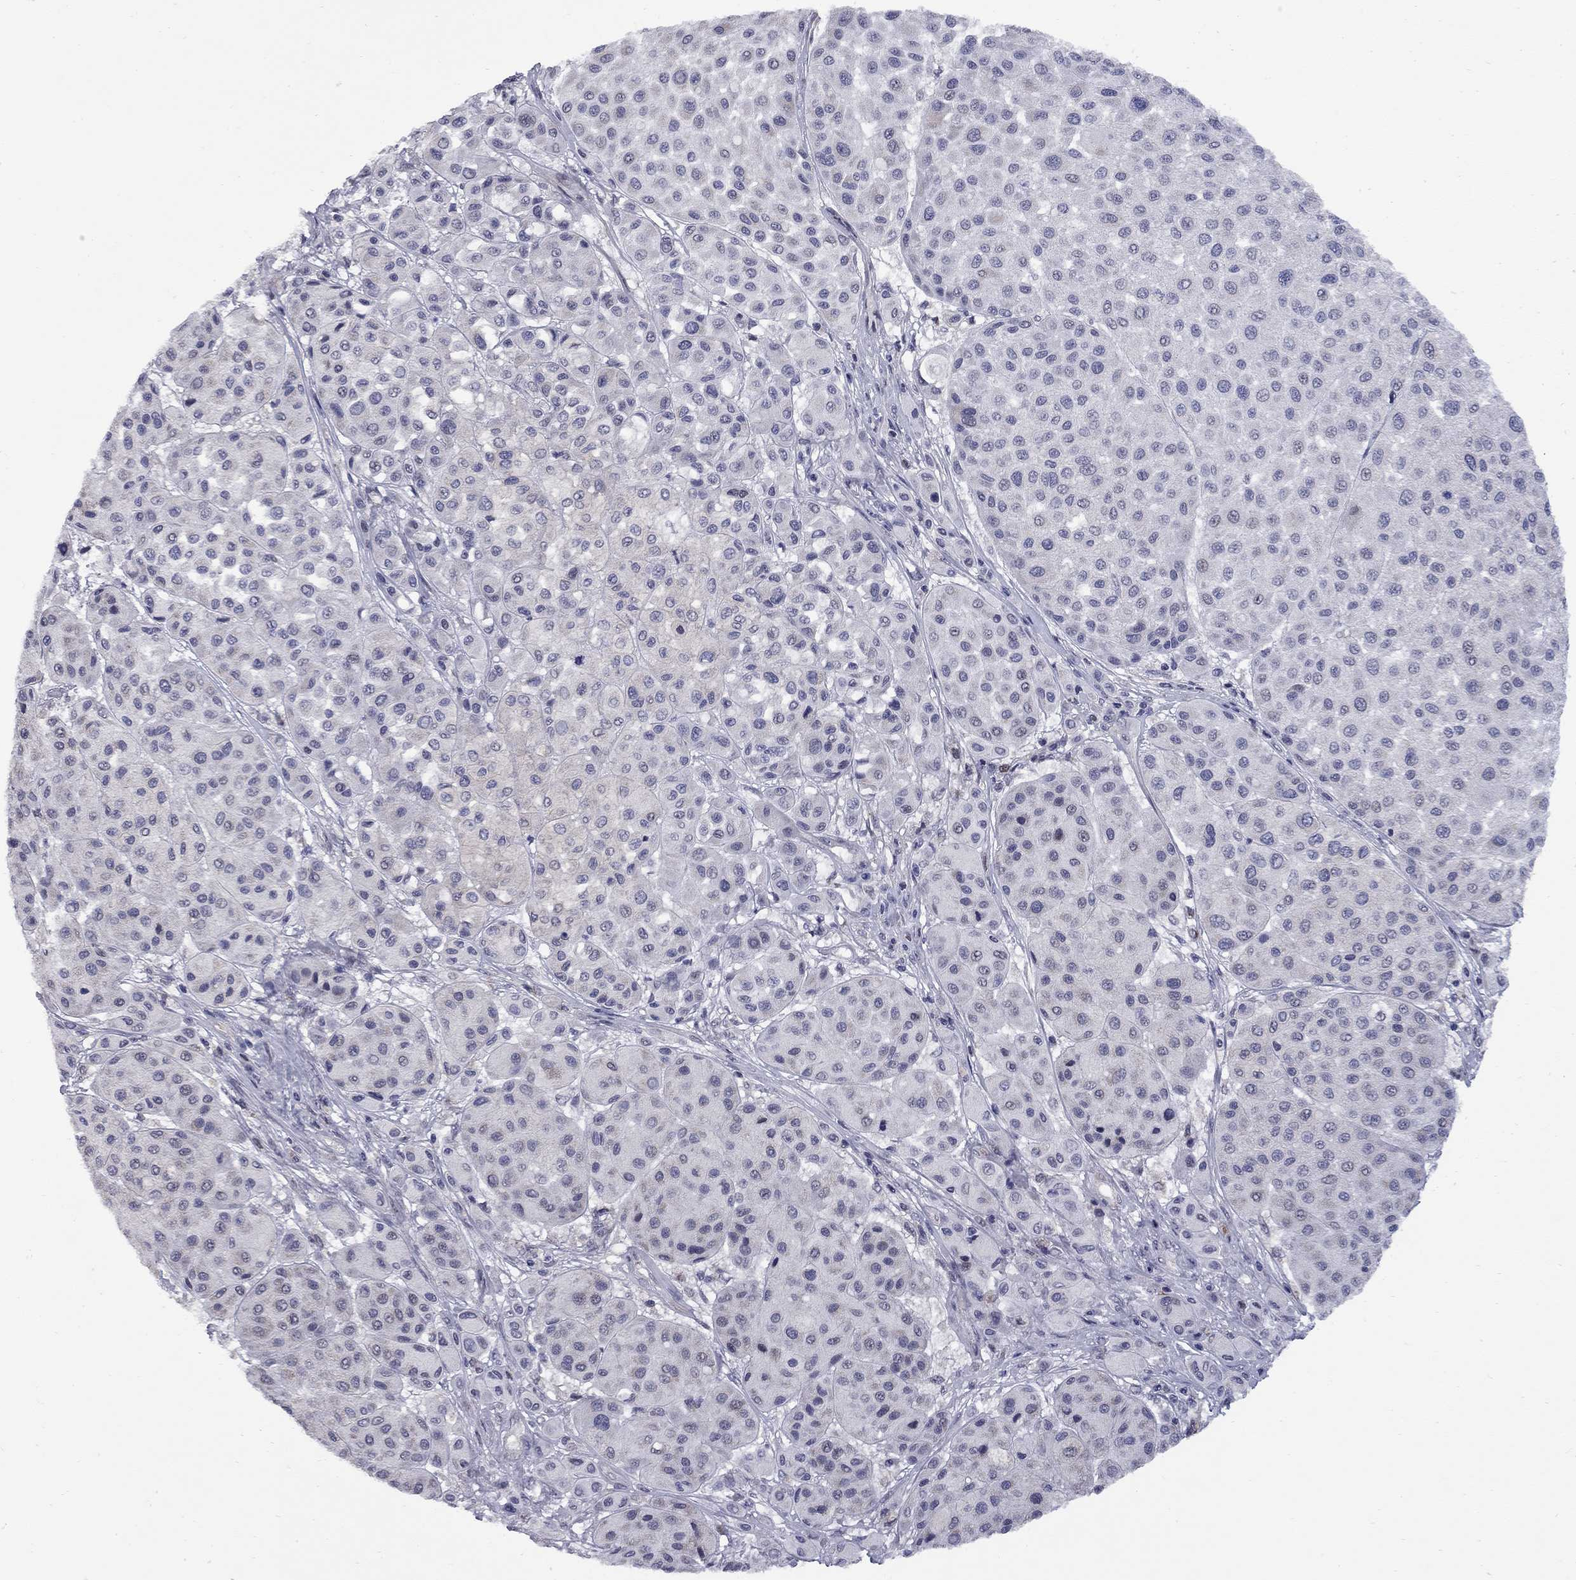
{"staining": {"intensity": "negative", "quantity": "none", "location": "none"}, "tissue": "melanoma", "cell_type": "Tumor cells", "image_type": "cancer", "snomed": [{"axis": "morphology", "description": "Malignant melanoma, Metastatic site"}, {"axis": "topography", "description": "Smooth muscle"}], "caption": "This is an immunohistochemistry micrograph of melanoma. There is no expression in tumor cells.", "gene": "HTR4", "patient": {"sex": "male", "age": 41}}